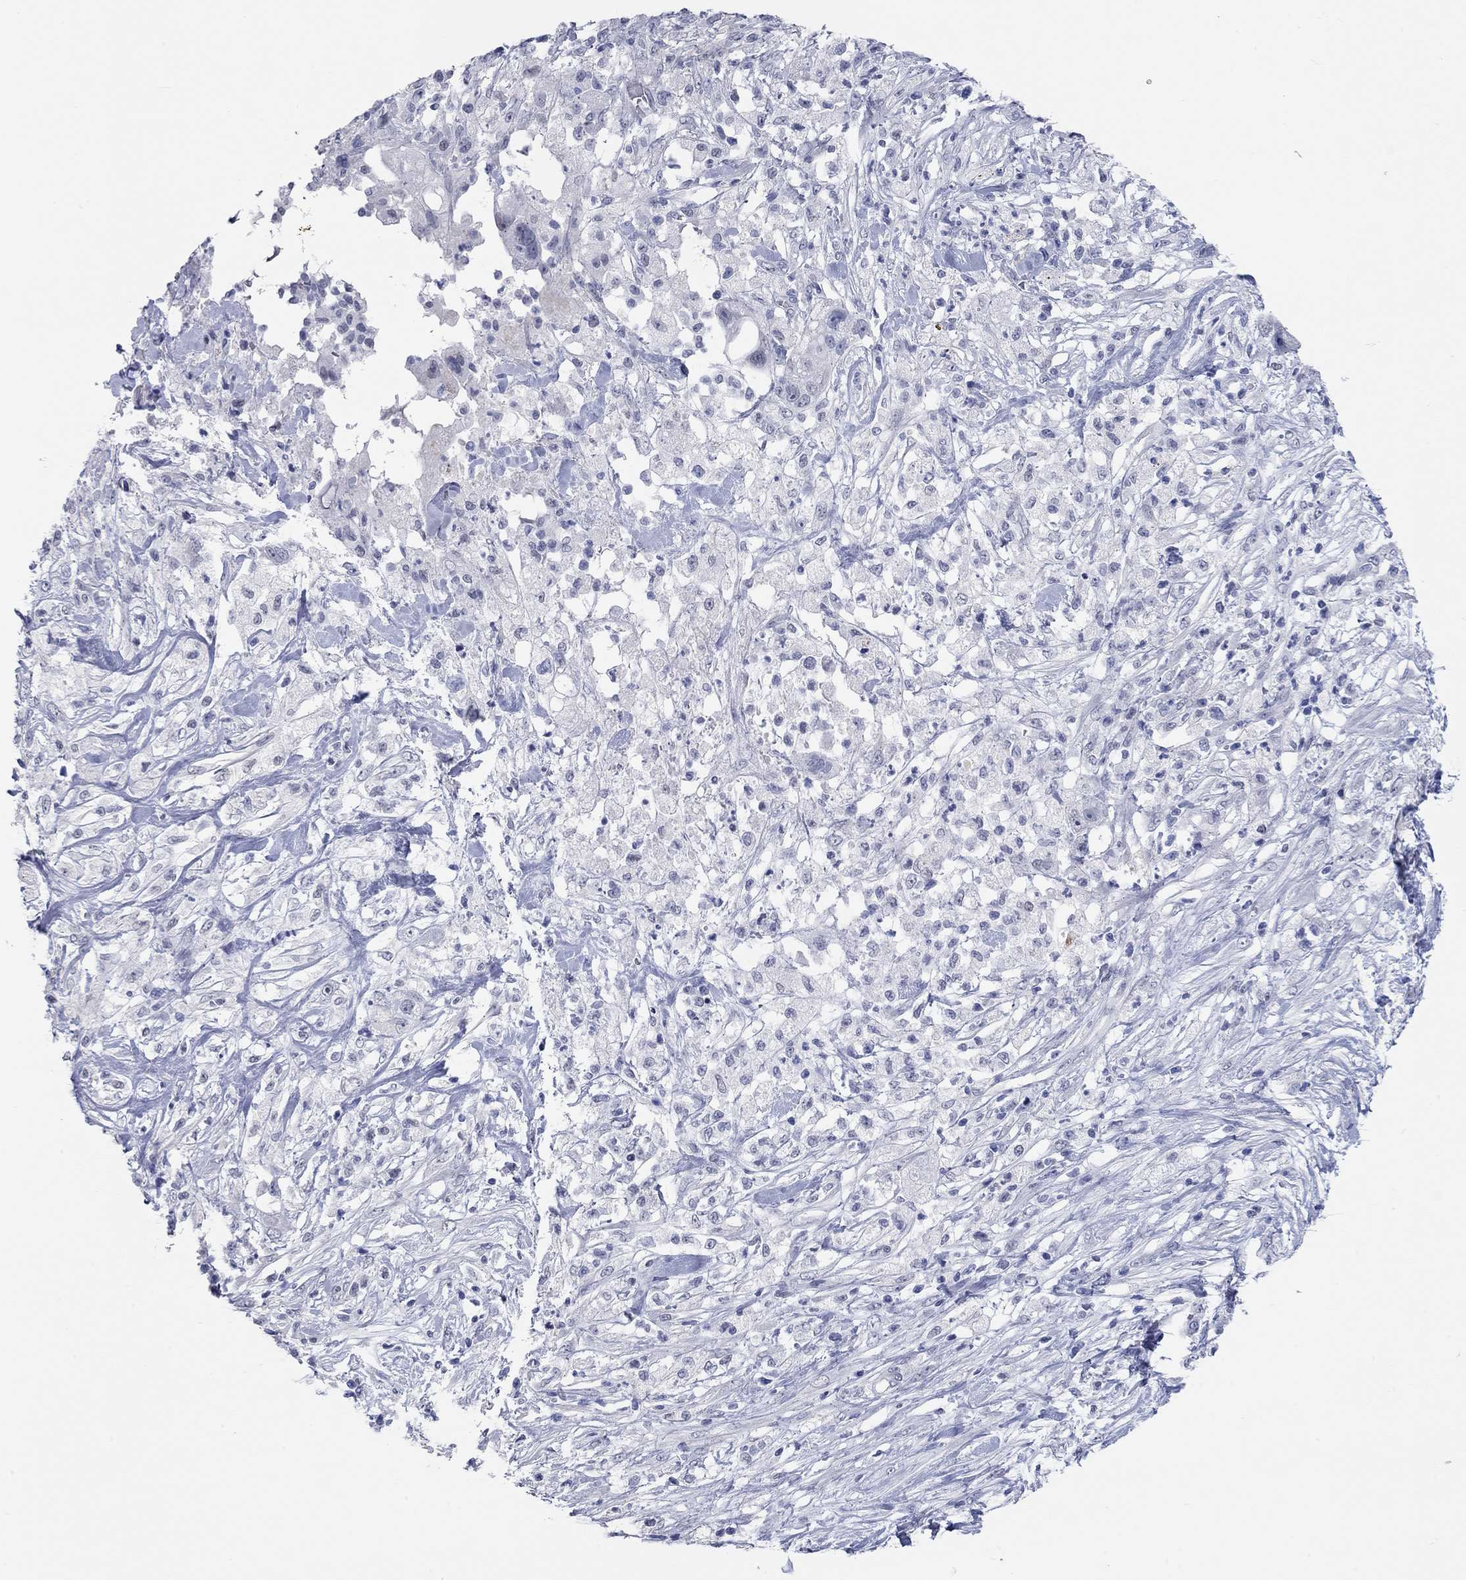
{"staining": {"intensity": "negative", "quantity": "none", "location": "none"}, "tissue": "pancreatic cancer", "cell_type": "Tumor cells", "image_type": "cancer", "snomed": [{"axis": "morphology", "description": "Adenocarcinoma, NOS"}, {"axis": "topography", "description": "Pancreas"}], "caption": "Human pancreatic cancer stained for a protein using immunohistochemistry exhibits no positivity in tumor cells.", "gene": "WASF3", "patient": {"sex": "female", "age": 72}}